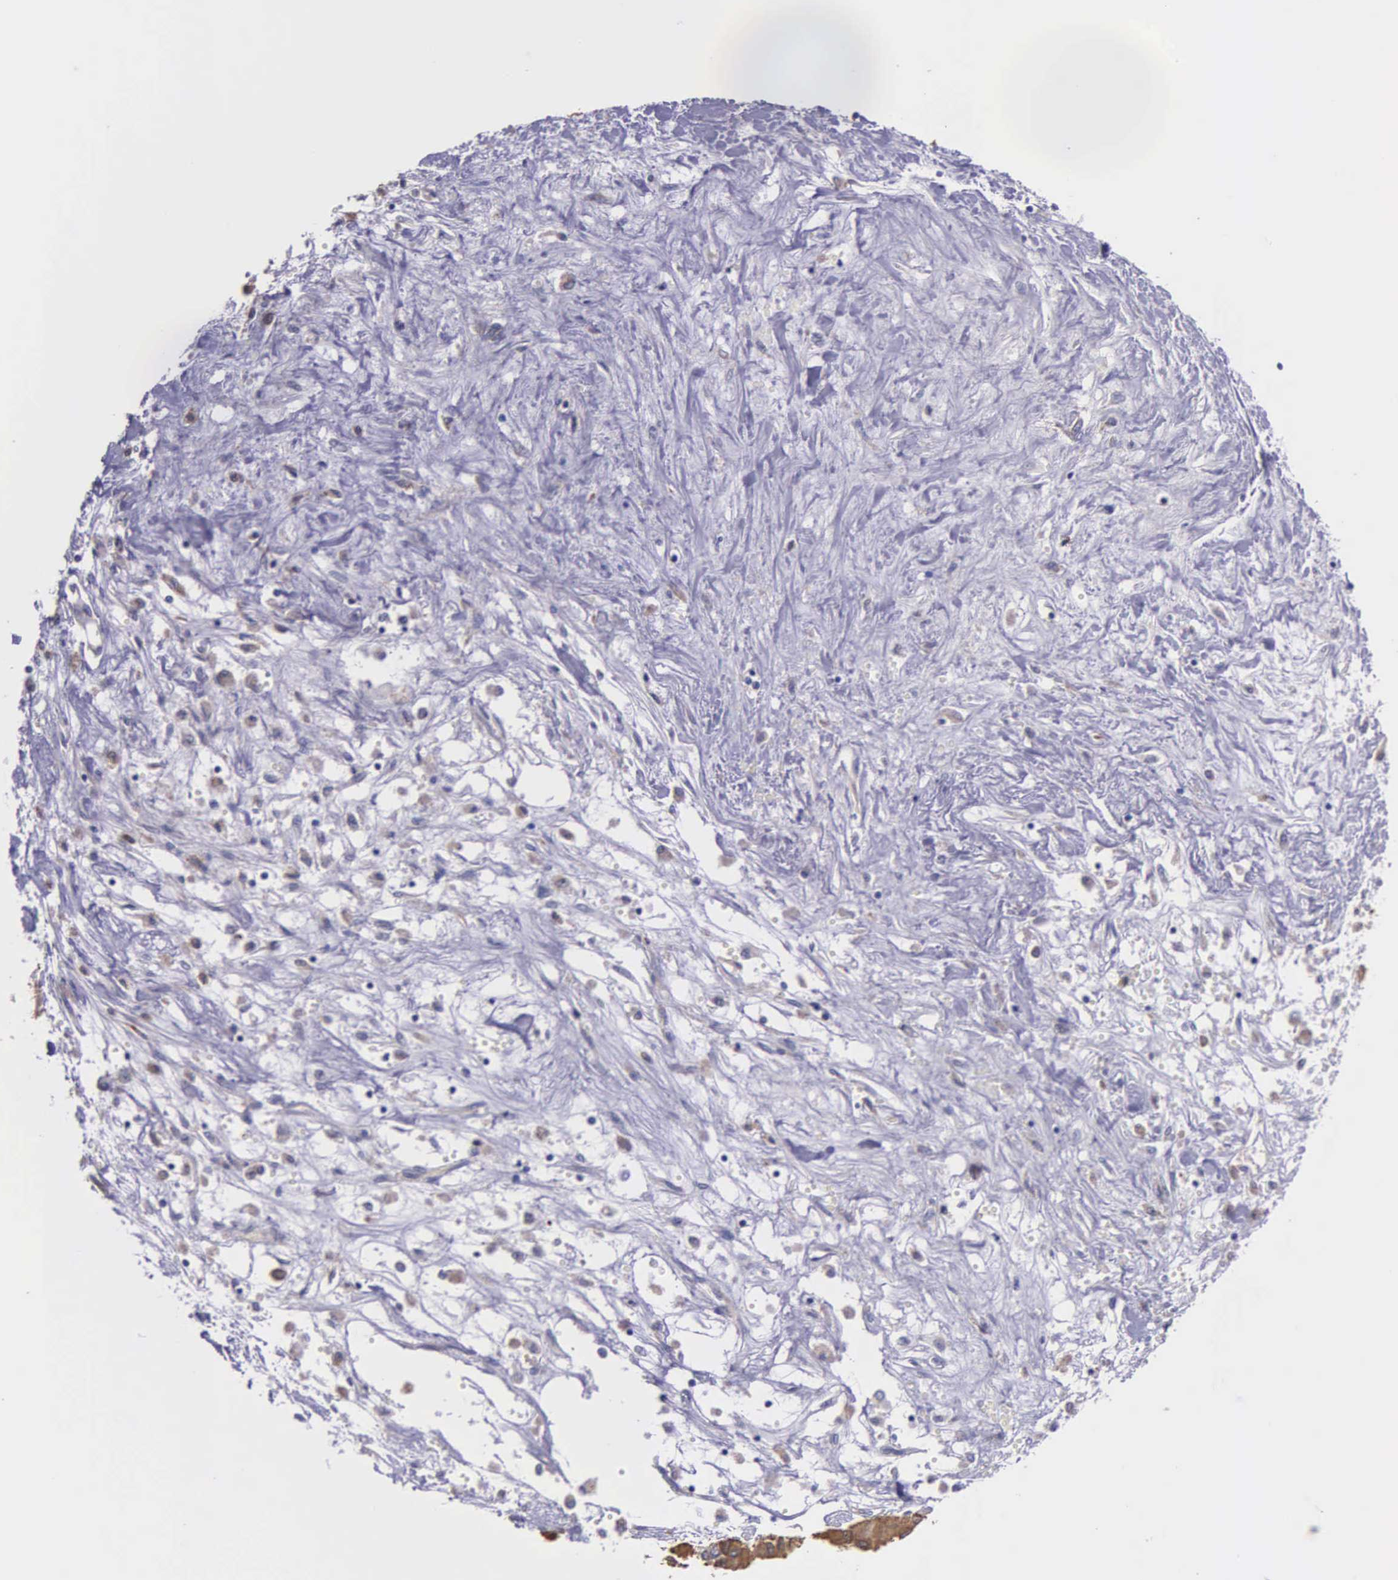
{"staining": {"intensity": "weak", "quantity": "25%-75%", "location": "cytoplasmic/membranous"}, "tissue": "liver cancer", "cell_type": "Tumor cells", "image_type": "cancer", "snomed": [{"axis": "morphology", "description": "Carcinoma, Hepatocellular, NOS"}, {"axis": "topography", "description": "Liver"}], "caption": "Protein expression analysis of liver hepatocellular carcinoma demonstrates weak cytoplasmic/membranous expression in approximately 25%-75% of tumor cells. (DAB (3,3'-diaminobenzidine) IHC with brightfield microscopy, high magnification).", "gene": "ZC3H12B", "patient": {"sex": "male", "age": 64}}